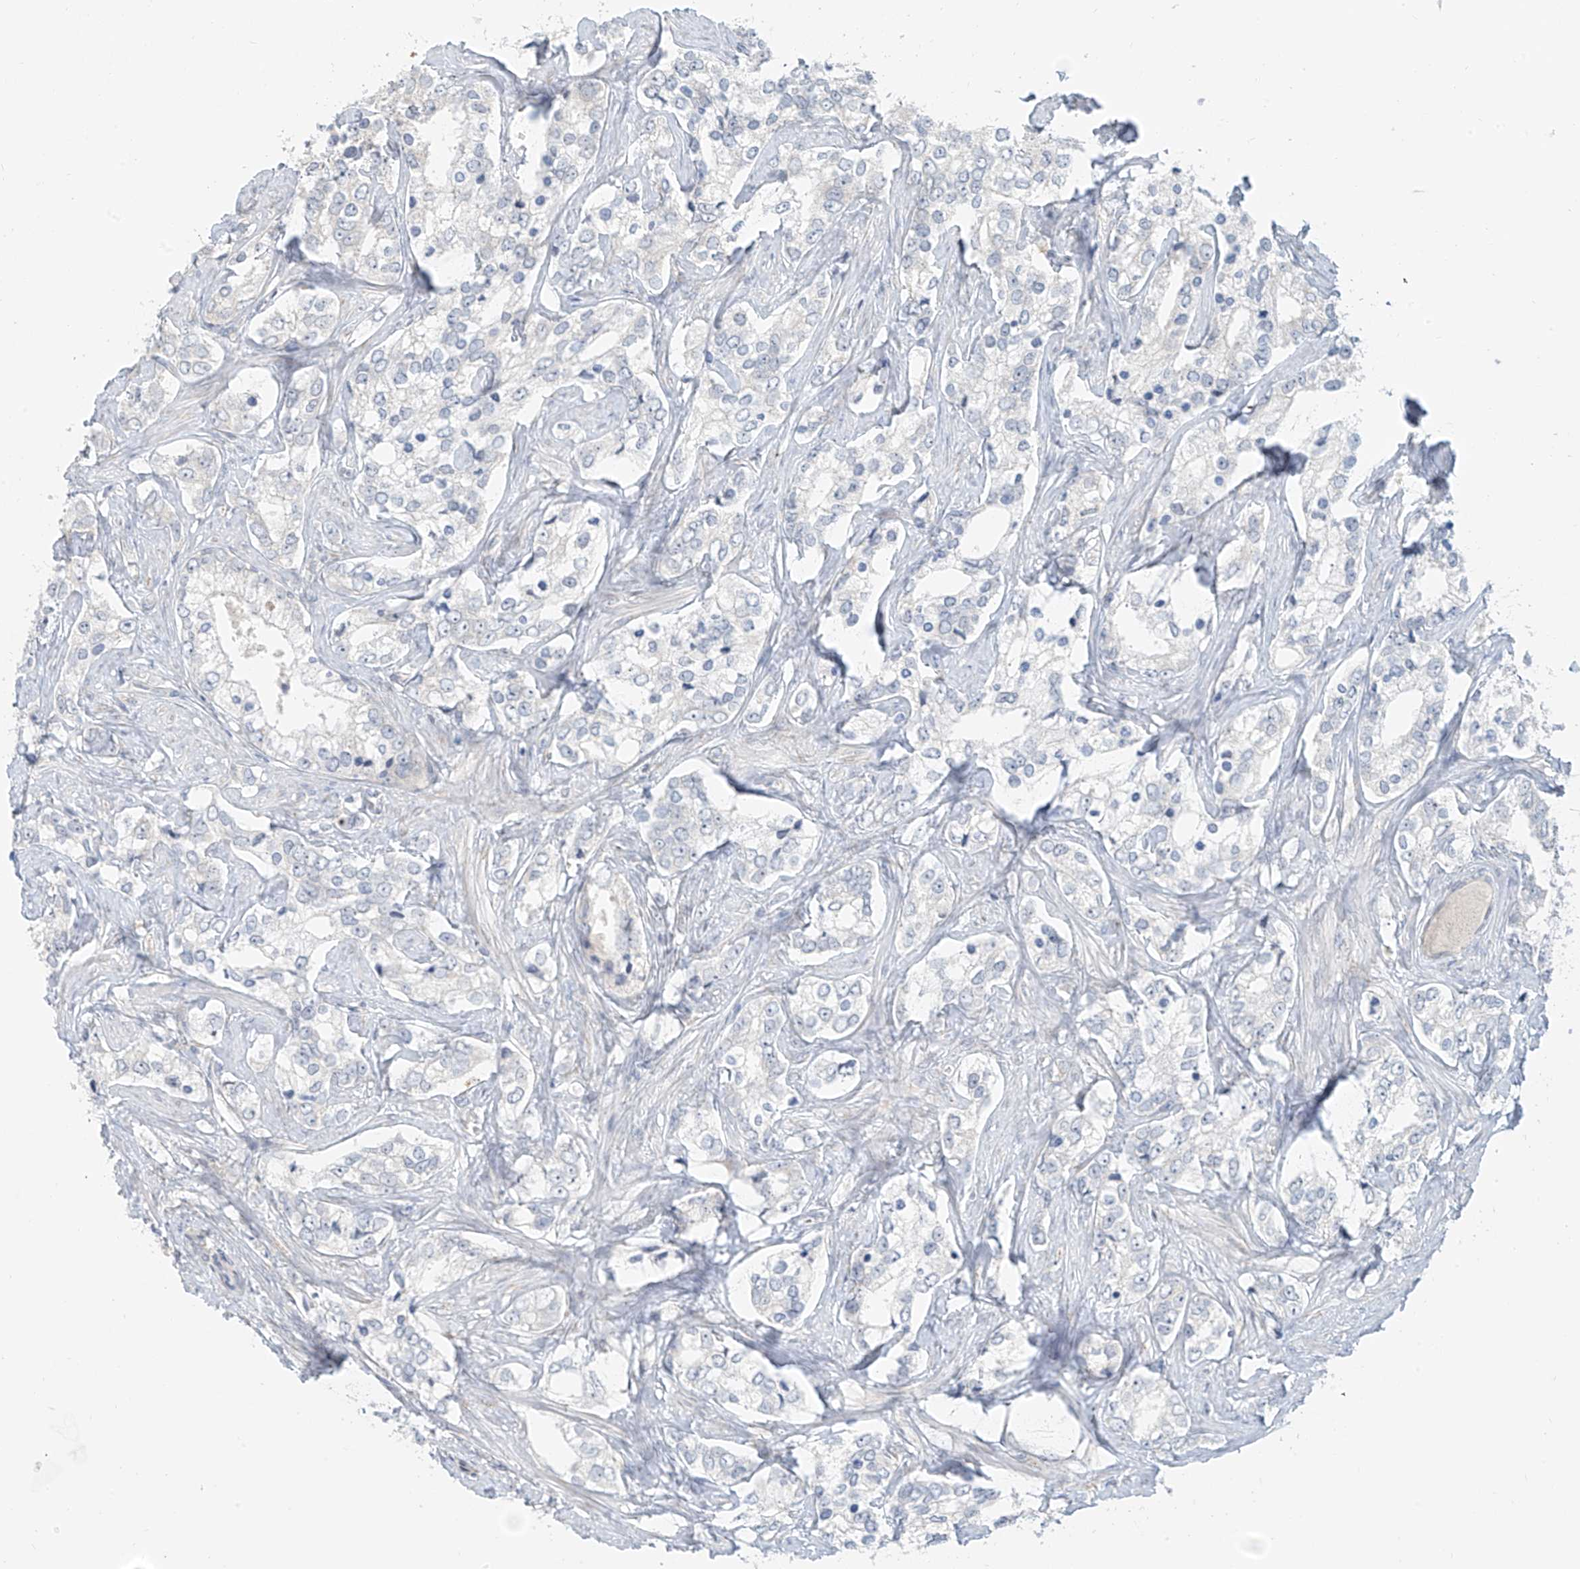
{"staining": {"intensity": "negative", "quantity": "none", "location": "none"}, "tissue": "prostate cancer", "cell_type": "Tumor cells", "image_type": "cancer", "snomed": [{"axis": "morphology", "description": "Adenocarcinoma, High grade"}, {"axis": "topography", "description": "Prostate"}], "caption": "This histopathology image is of prostate cancer (high-grade adenocarcinoma) stained with immunohistochemistry to label a protein in brown with the nuclei are counter-stained blue. There is no expression in tumor cells.", "gene": "C2orf42", "patient": {"sex": "male", "age": 66}}